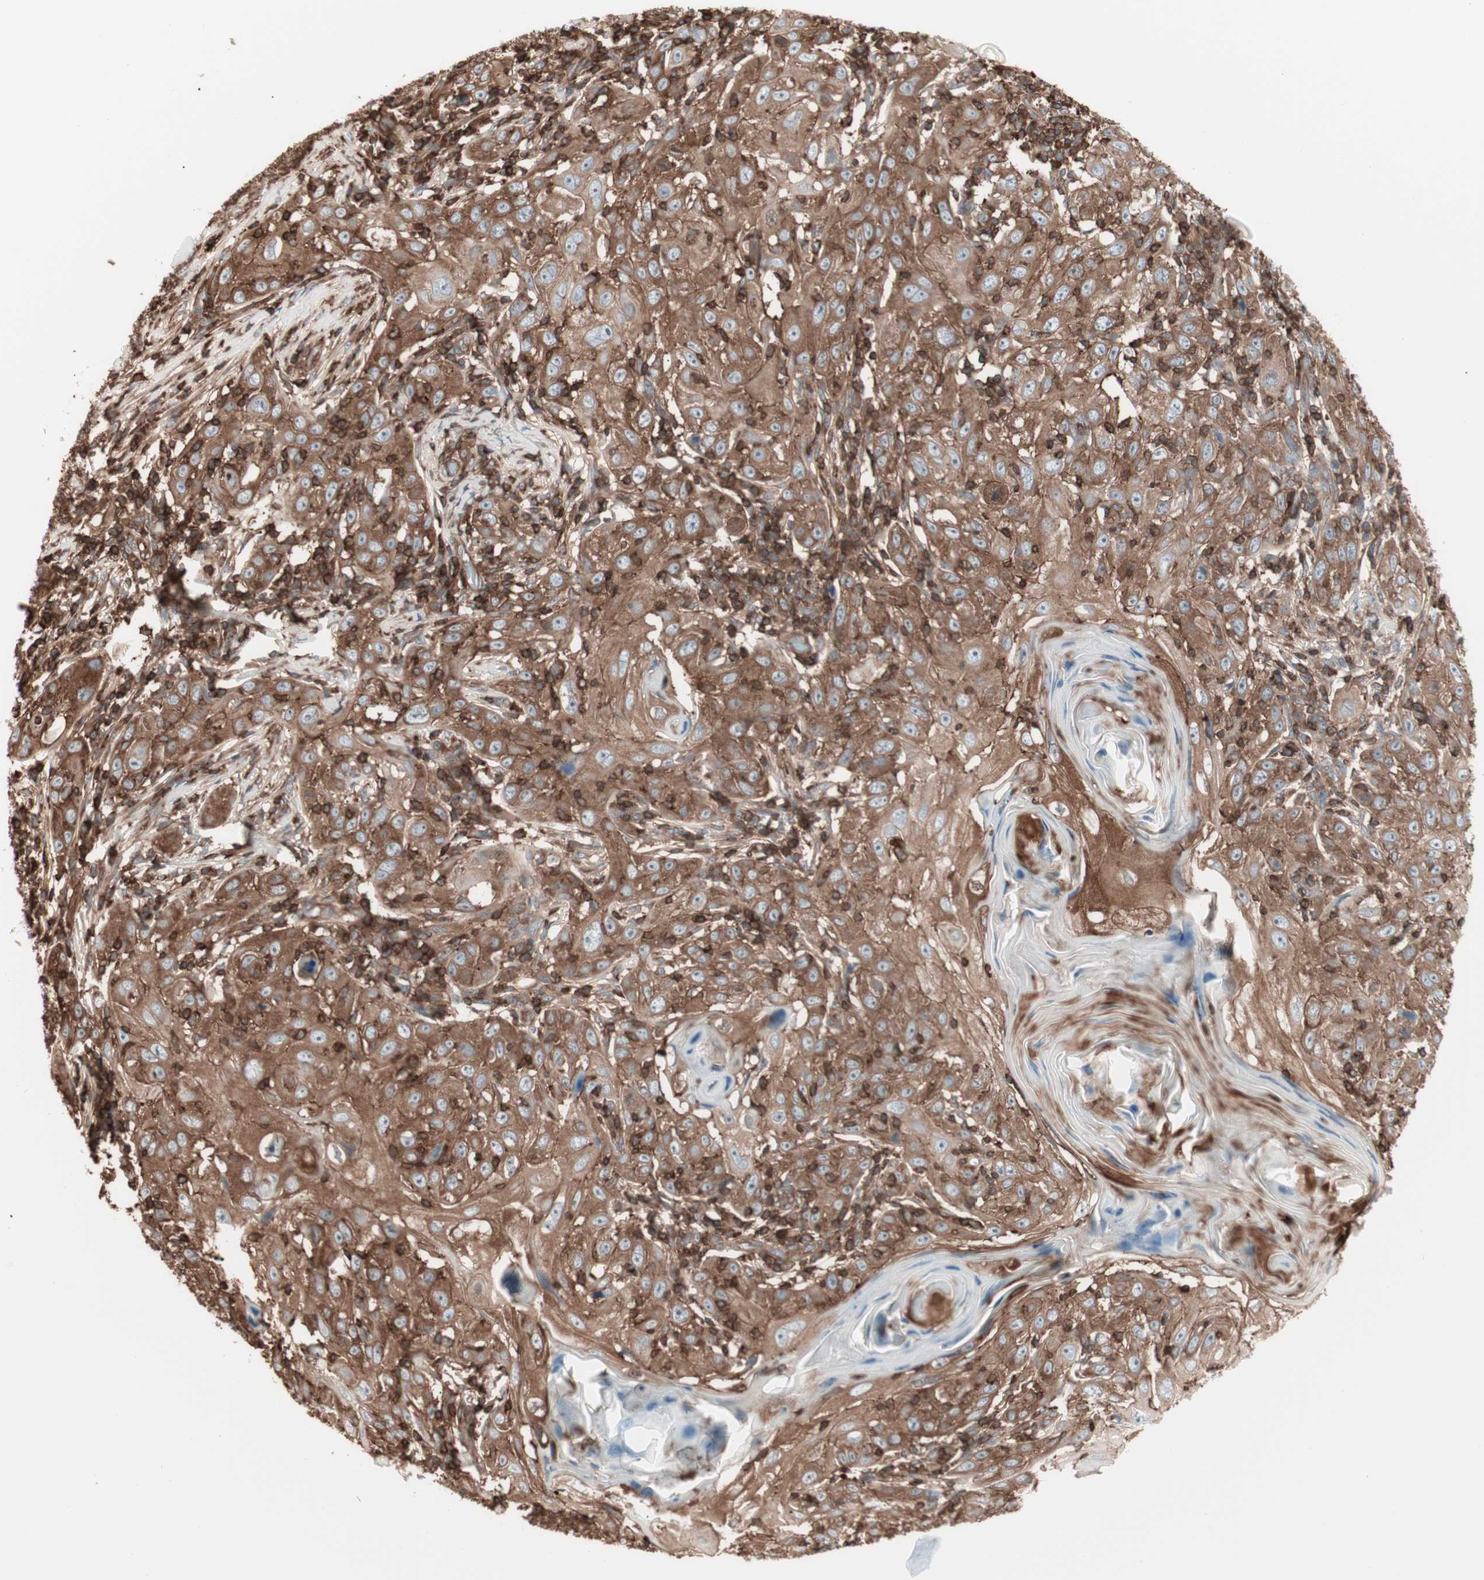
{"staining": {"intensity": "moderate", "quantity": ">75%", "location": "cytoplasmic/membranous"}, "tissue": "skin cancer", "cell_type": "Tumor cells", "image_type": "cancer", "snomed": [{"axis": "morphology", "description": "Squamous cell carcinoma, NOS"}, {"axis": "topography", "description": "Skin"}], "caption": "Immunohistochemical staining of human skin squamous cell carcinoma displays moderate cytoplasmic/membranous protein positivity in about >75% of tumor cells. The protein of interest is shown in brown color, while the nuclei are stained blue.", "gene": "TCP11L1", "patient": {"sex": "female", "age": 88}}